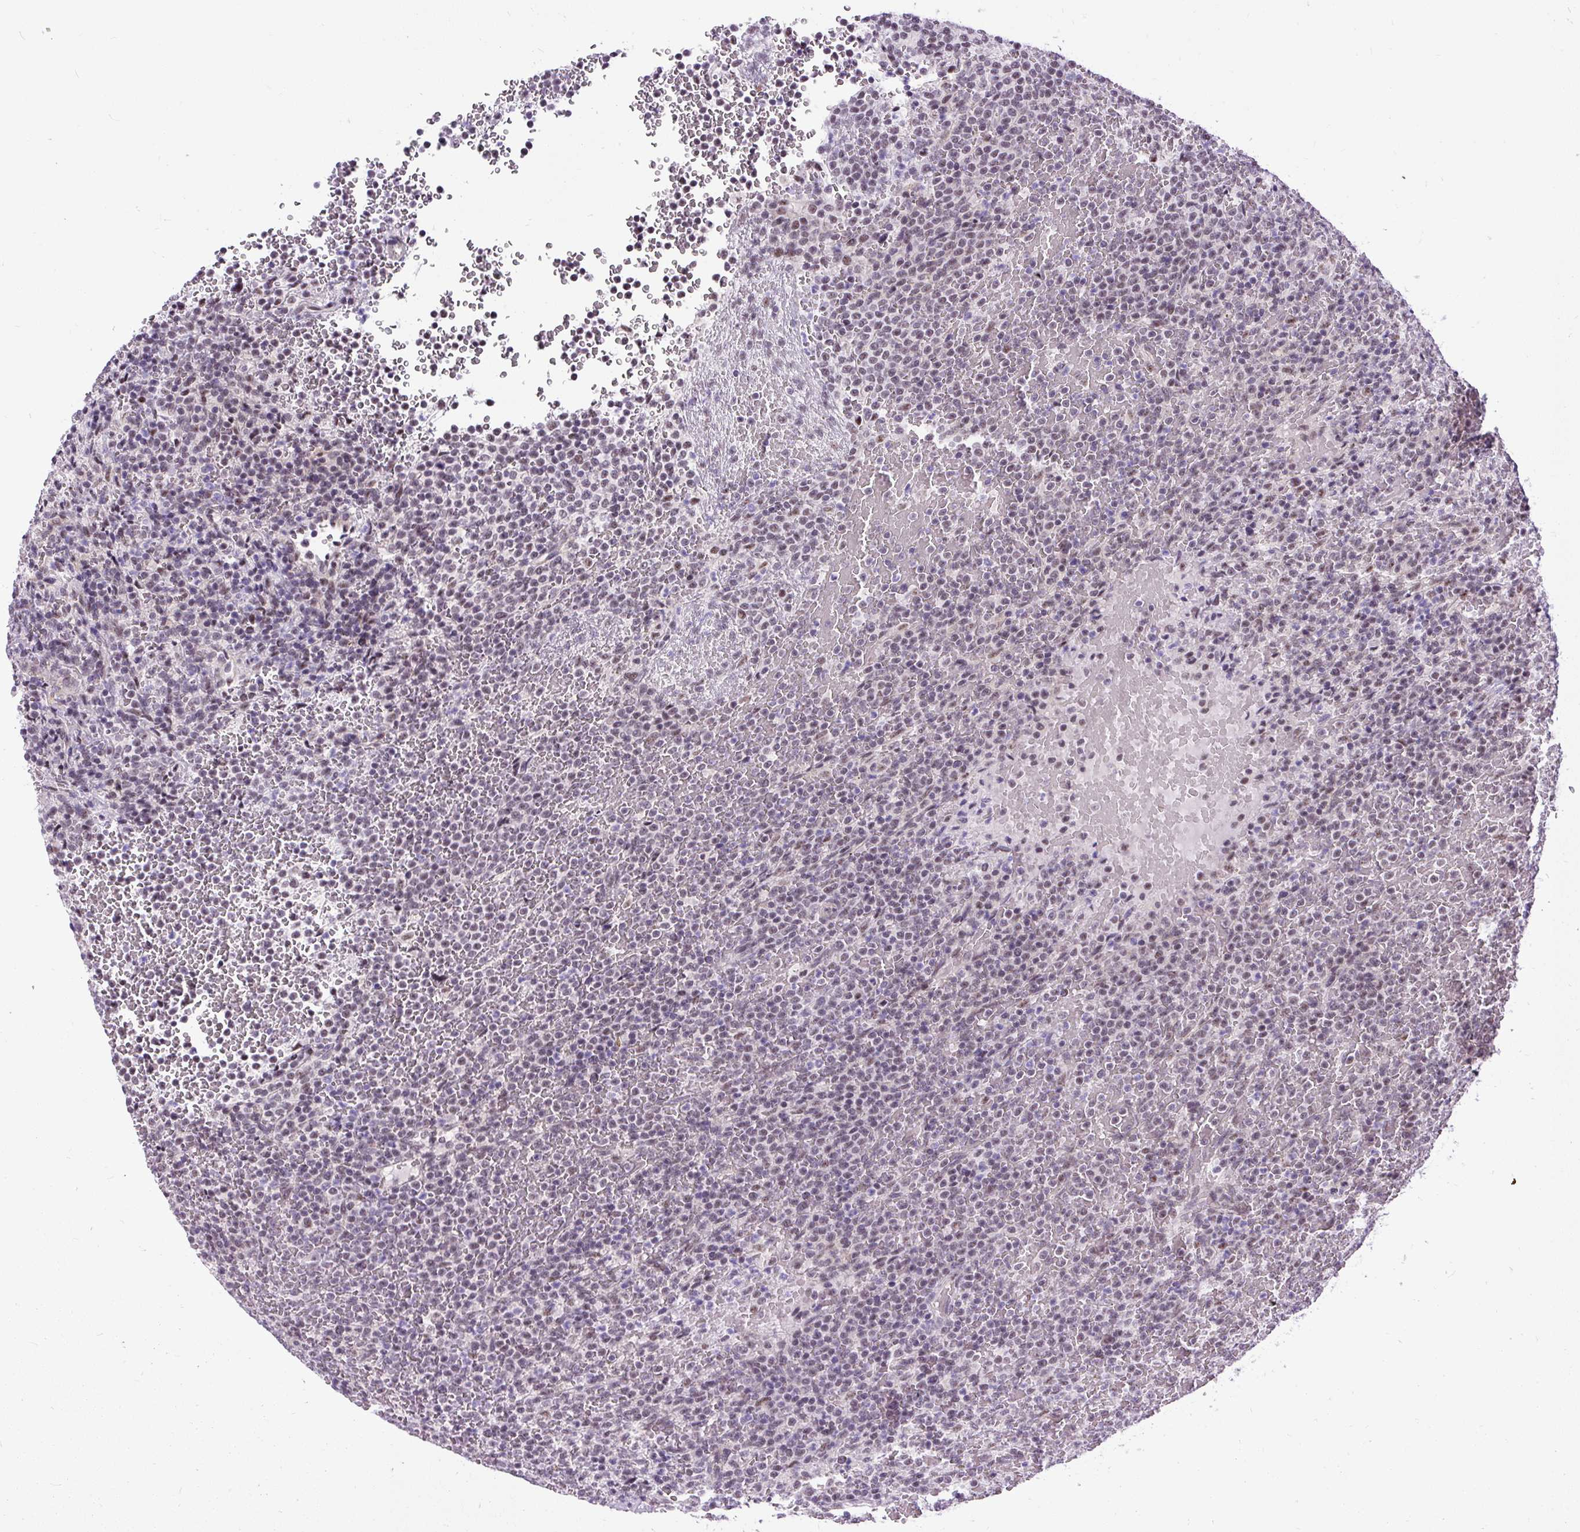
{"staining": {"intensity": "negative", "quantity": "none", "location": "none"}, "tissue": "lymphoma", "cell_type": "Tumor cells", "image_type": "cancer", "snomed": [{"axis": "morphology", "description": "Malignant lymphoma, non-Hodgkin's type, Low grade"}, {"axis": "topography", "description": "Spleen"}], "caption": "Protein analysis of malignant lymphoma, non-Hodgkin's type (low-grade) exhibits no significant positivity in tumor cells.", "gene": "SMC5", "patient": {"sex": "male", "age": 60}}